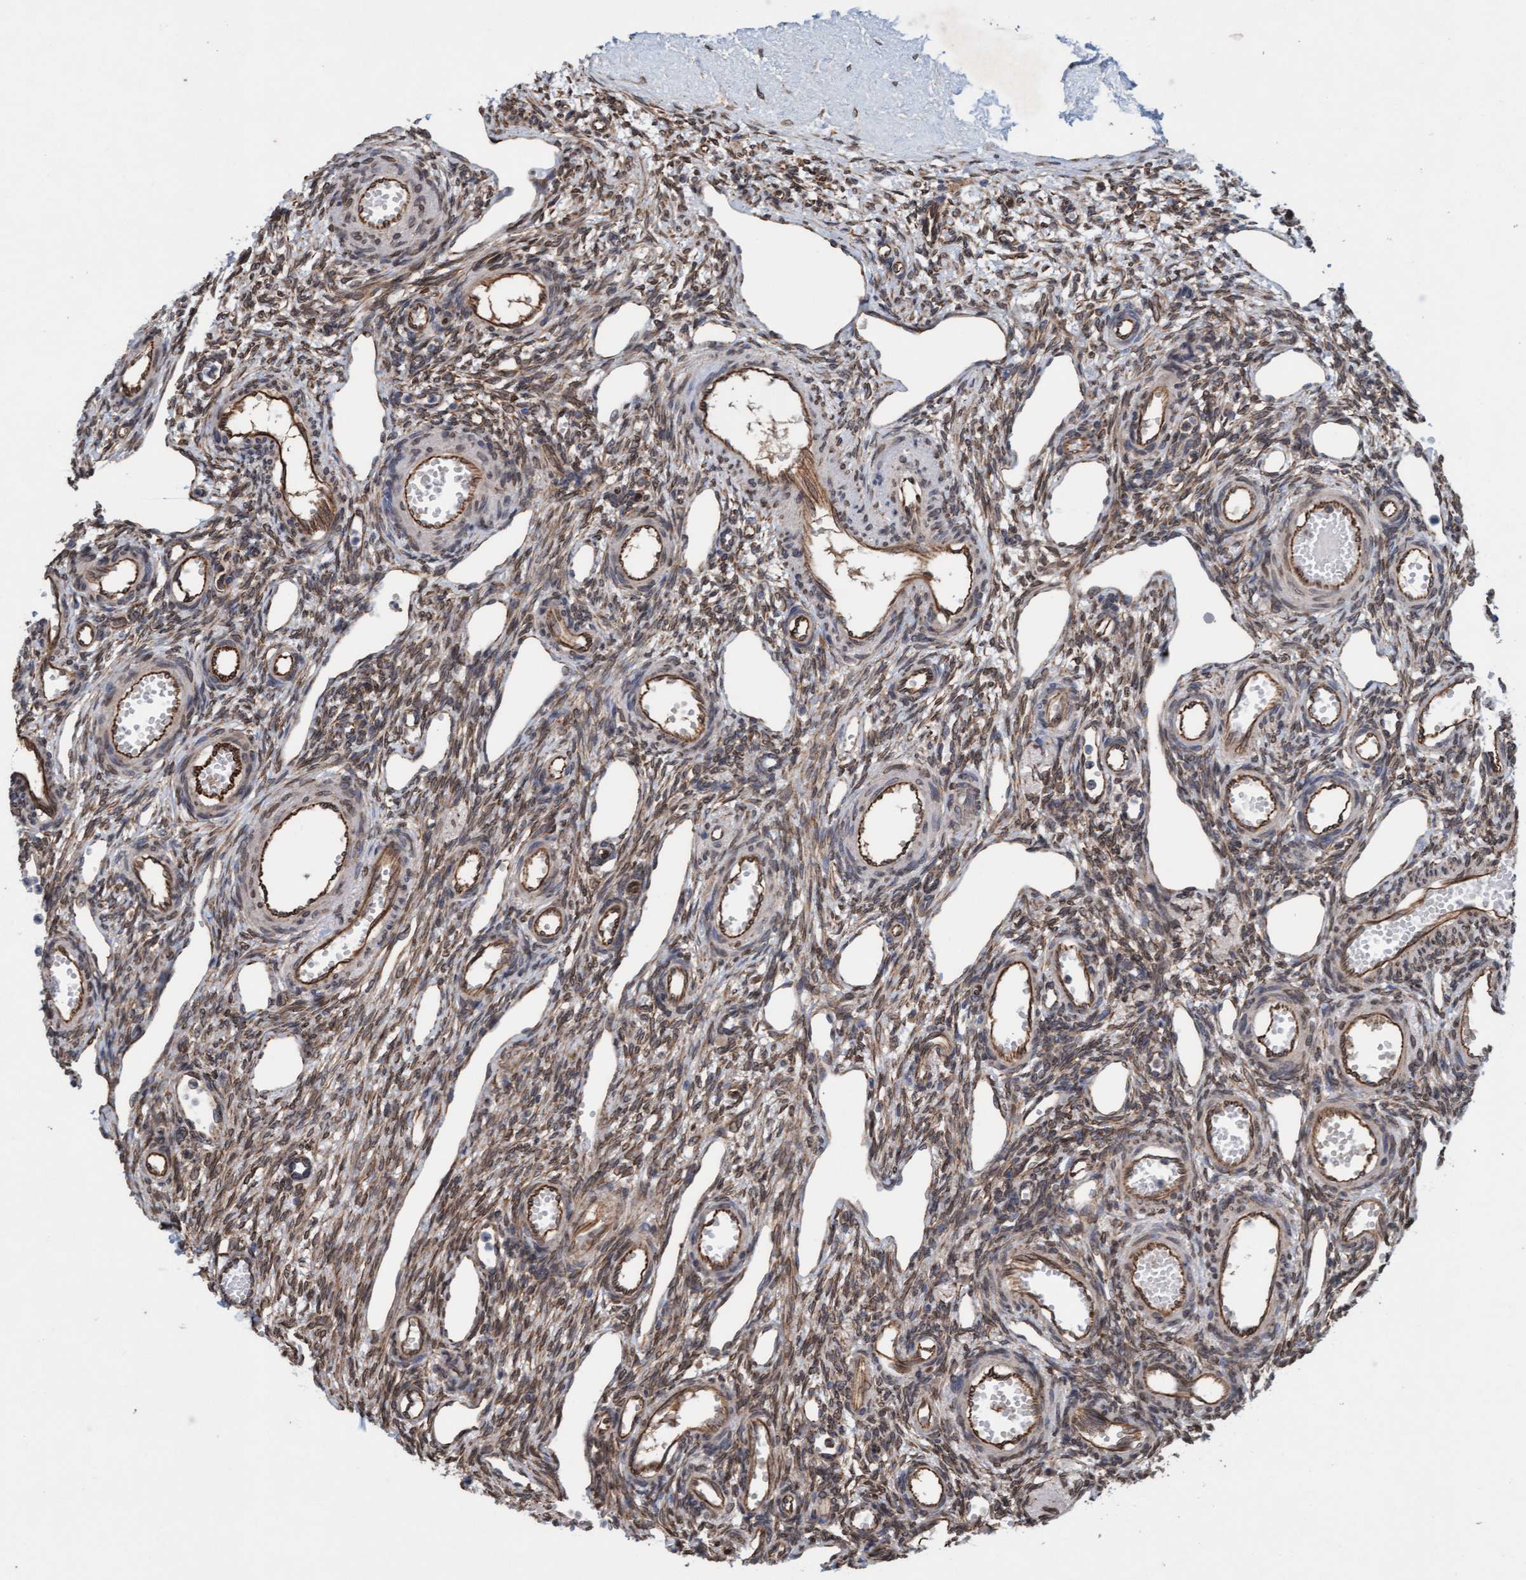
{"staining": {"intensity": "moderate", "quantity": ">75%", "location": "cytoplasmic/membranous"}, "tissue": "ovary", "cell_type": "Ovarian stroma cells", "image_type": "normal", "snomed": [{"axis": "morphology", "description": "Normal tissue, NOS"}, {"axis": "topography", "description": "Ovary"}], "caption": "Benign ovary was stained to show a protein in brown. There is medium levels of moderate cytoplasmic/membranous expression in approximately >75% of ovarian stroma cells. The protein of interest is stained brown, and the nuclei are stained in blue (DAB IHC with brightfield microscopy, high magnification).", "gene": "MRPS23", "patient": {"sex": "female", "age": 33}}